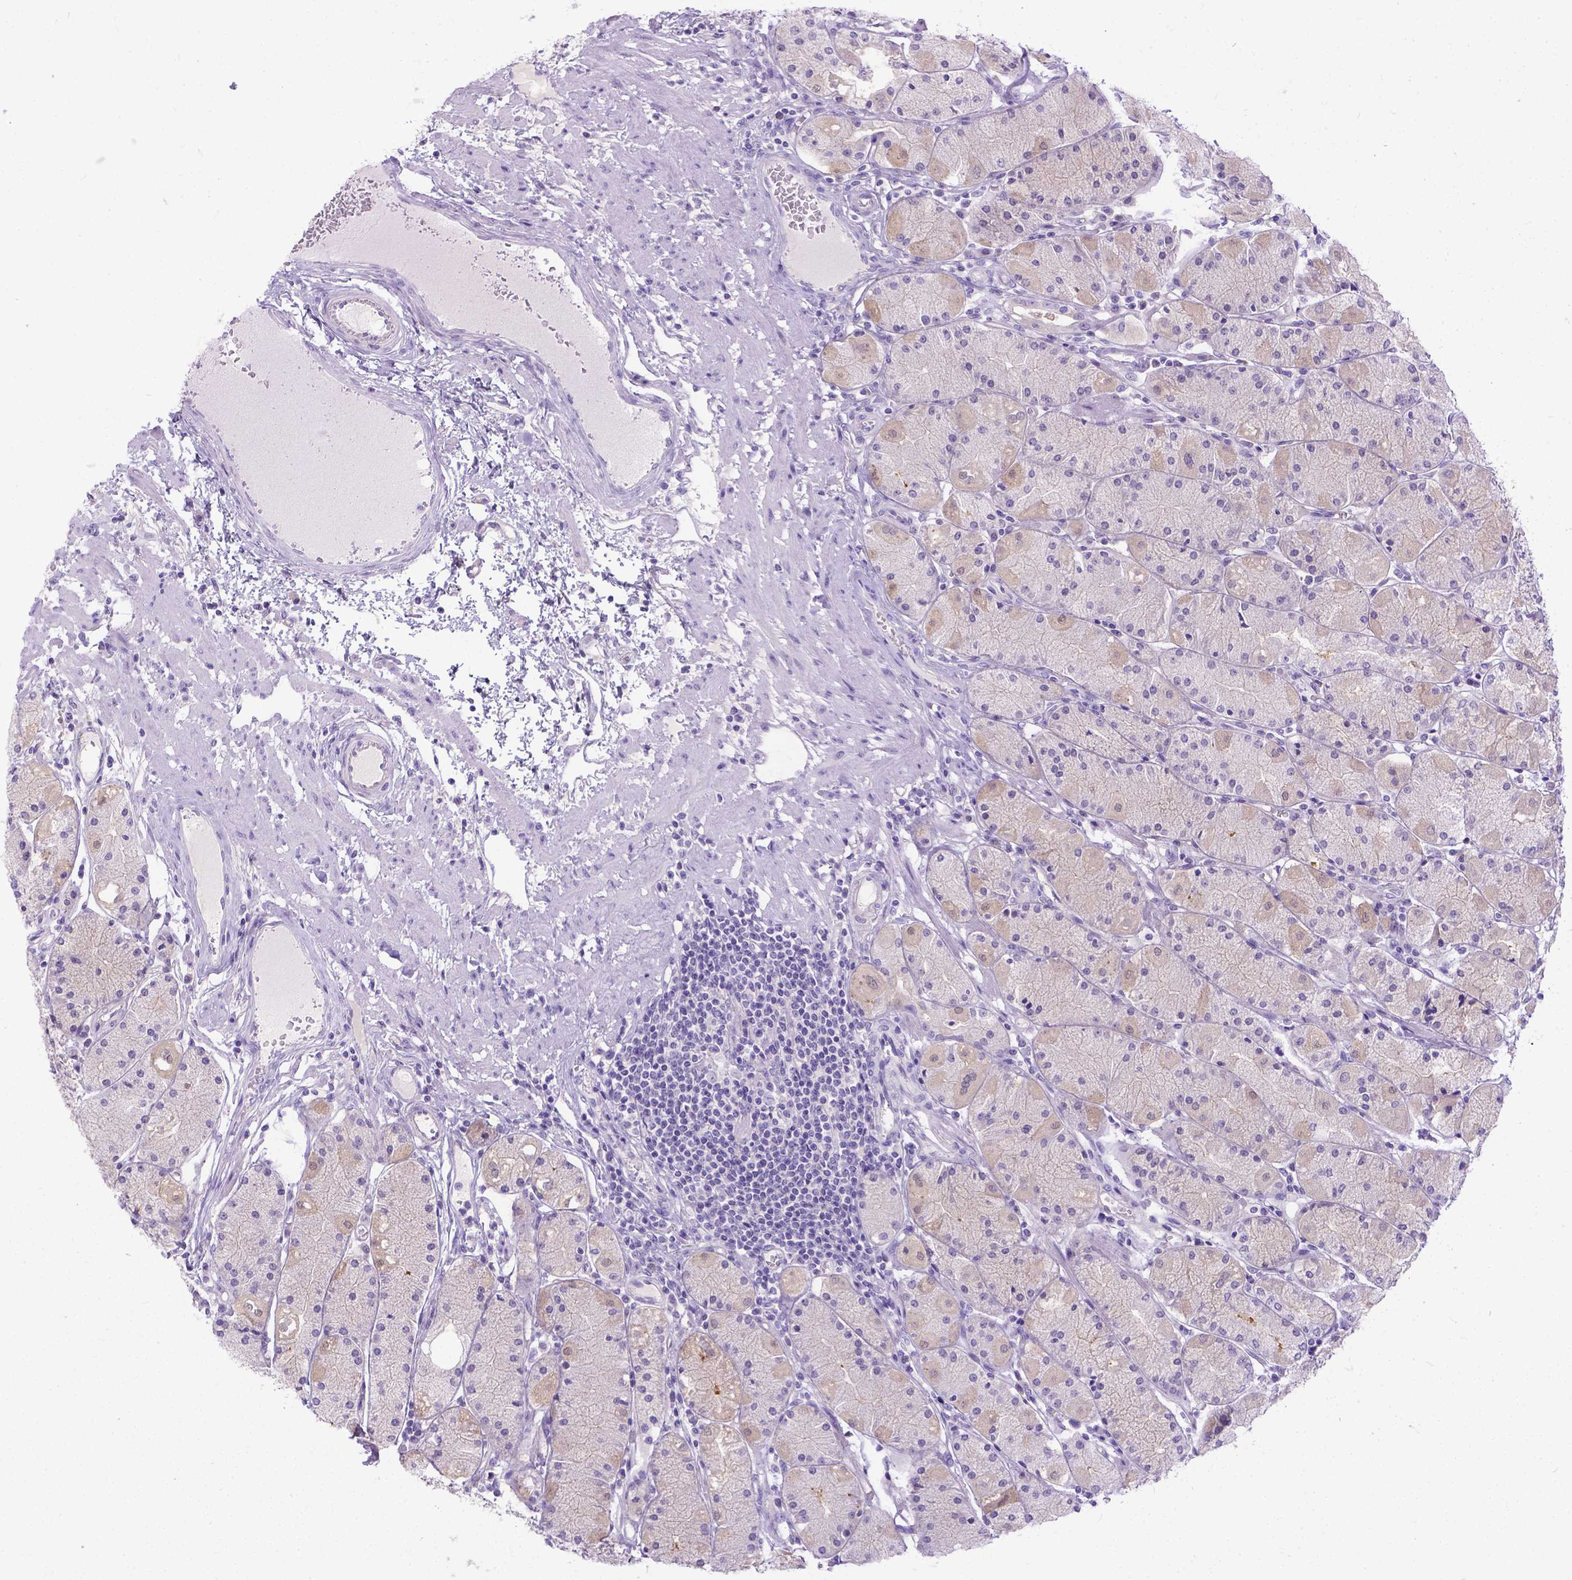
{"staining": {"intensity": "weak", "quantity": "<25%", "location": "cytoplasmic/membranous"}, "tissue": "stomach", "cell_type": "Glandular cells", "image_type": "normal", "snomed": [{"axis": "morphology", "description": "Normal tissue, NOS"}, {"axis": "topography", "description": "Stomach, upper"}], "caption": "The image exhibits no significant positivity in glandular cells of stomach.", "gene": "TTLL6", "patient": {"sex": "male", "age": 69}}